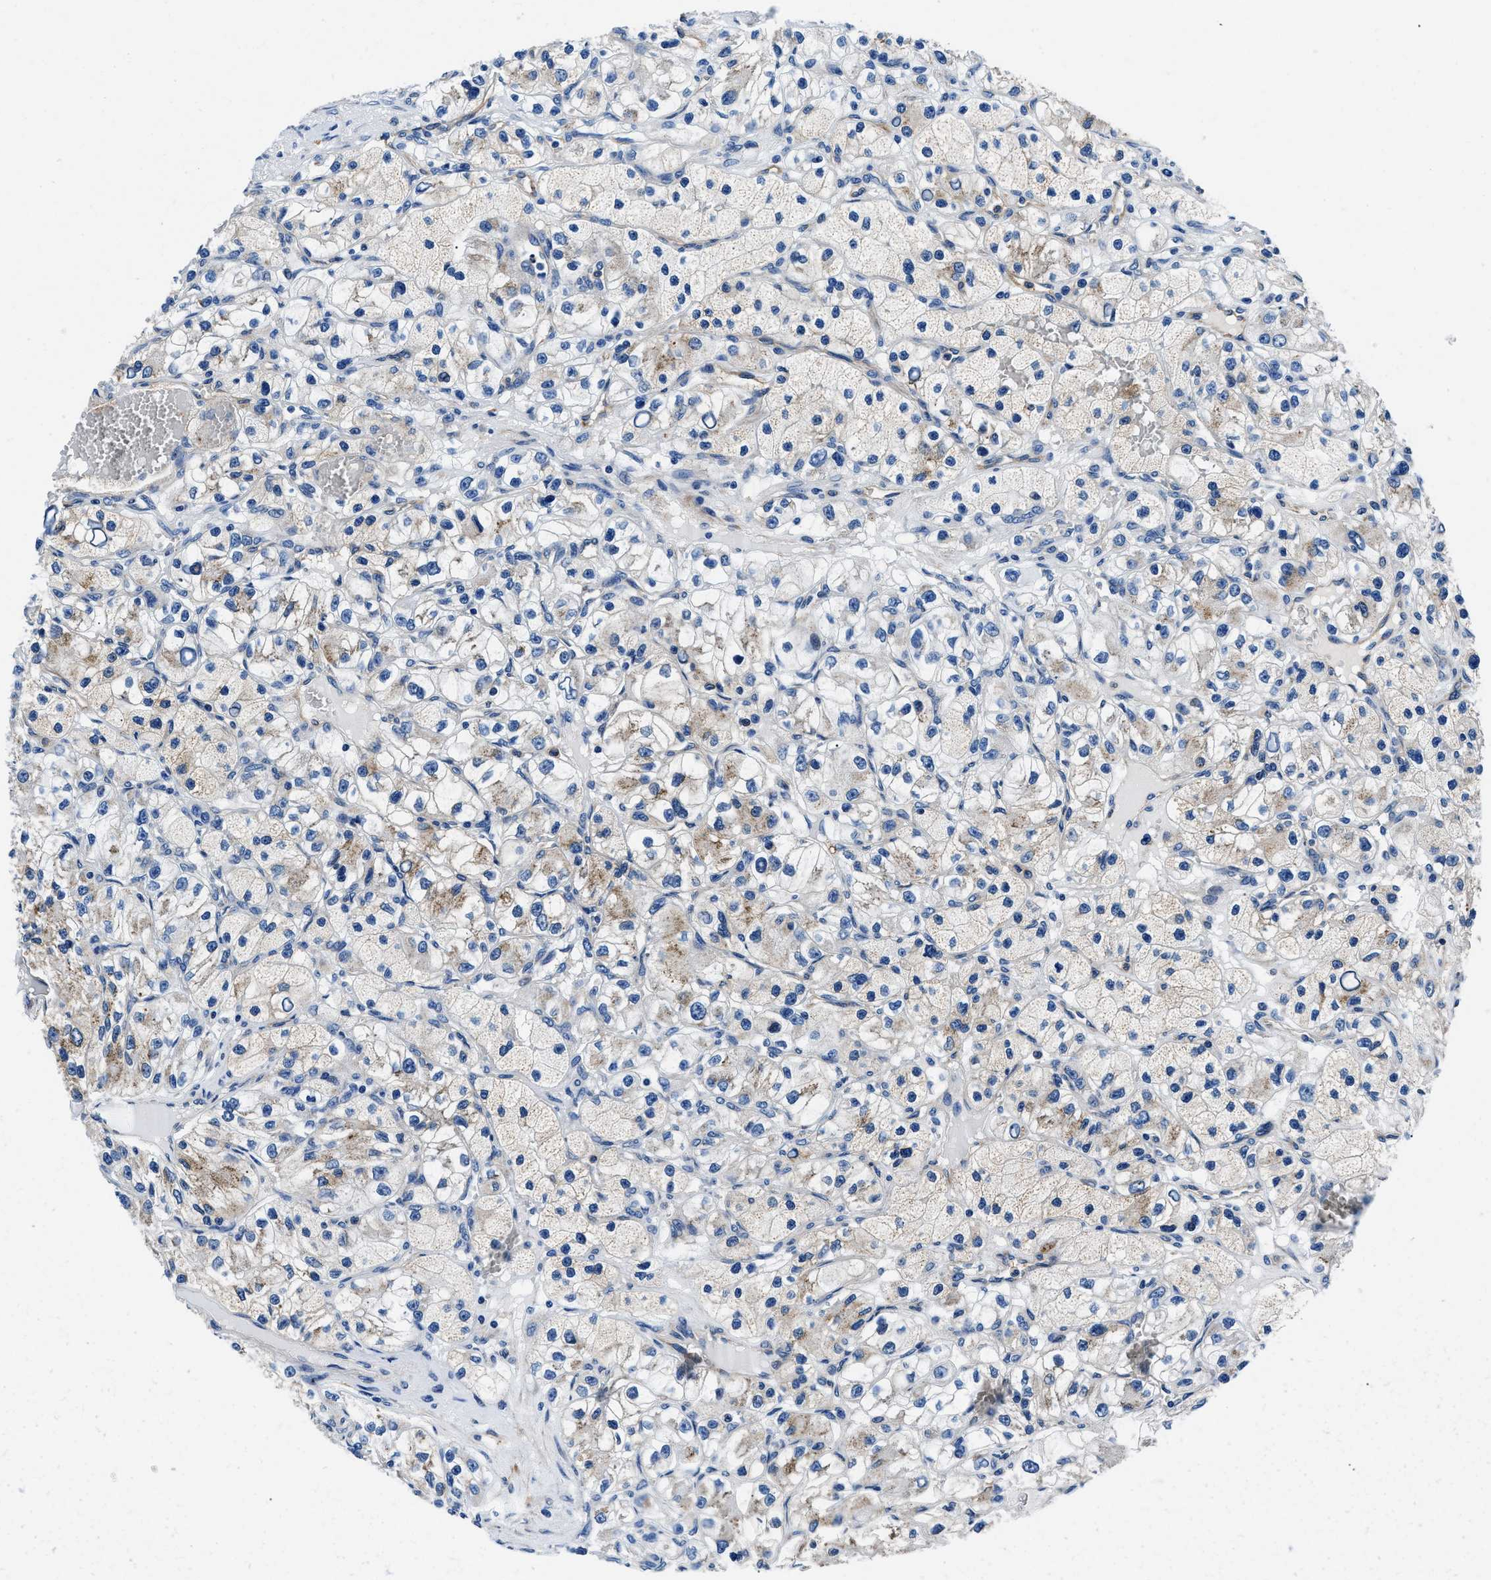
{"staining": {"intensity": "weak", "quantity": "25%-75%", "location": "cytoplasmic/membranous"}, "tissue": "renal cancer", "cell_type": "Tumor cells", "image_type": "cancer", "snomed": [{"axis": "morphology", "description": "Adenocarcinoma, NOS"}, {"axis": "topography", "description": "Kidney"}], "caption": "High-power microscopy captured an immunohistochemistry histopathology image of renal cancer (adenocarcinoma), revealing weak cytoplasmic/membranous staining in about 25%-75% of tumor cells. The protein of interest is stained brown, and the nuclei are stained in blue (DAB IHC with brightfield microscopy, high magnification).", "gene": "NEU1", "patient": {"sex": "female", "age": 57}}